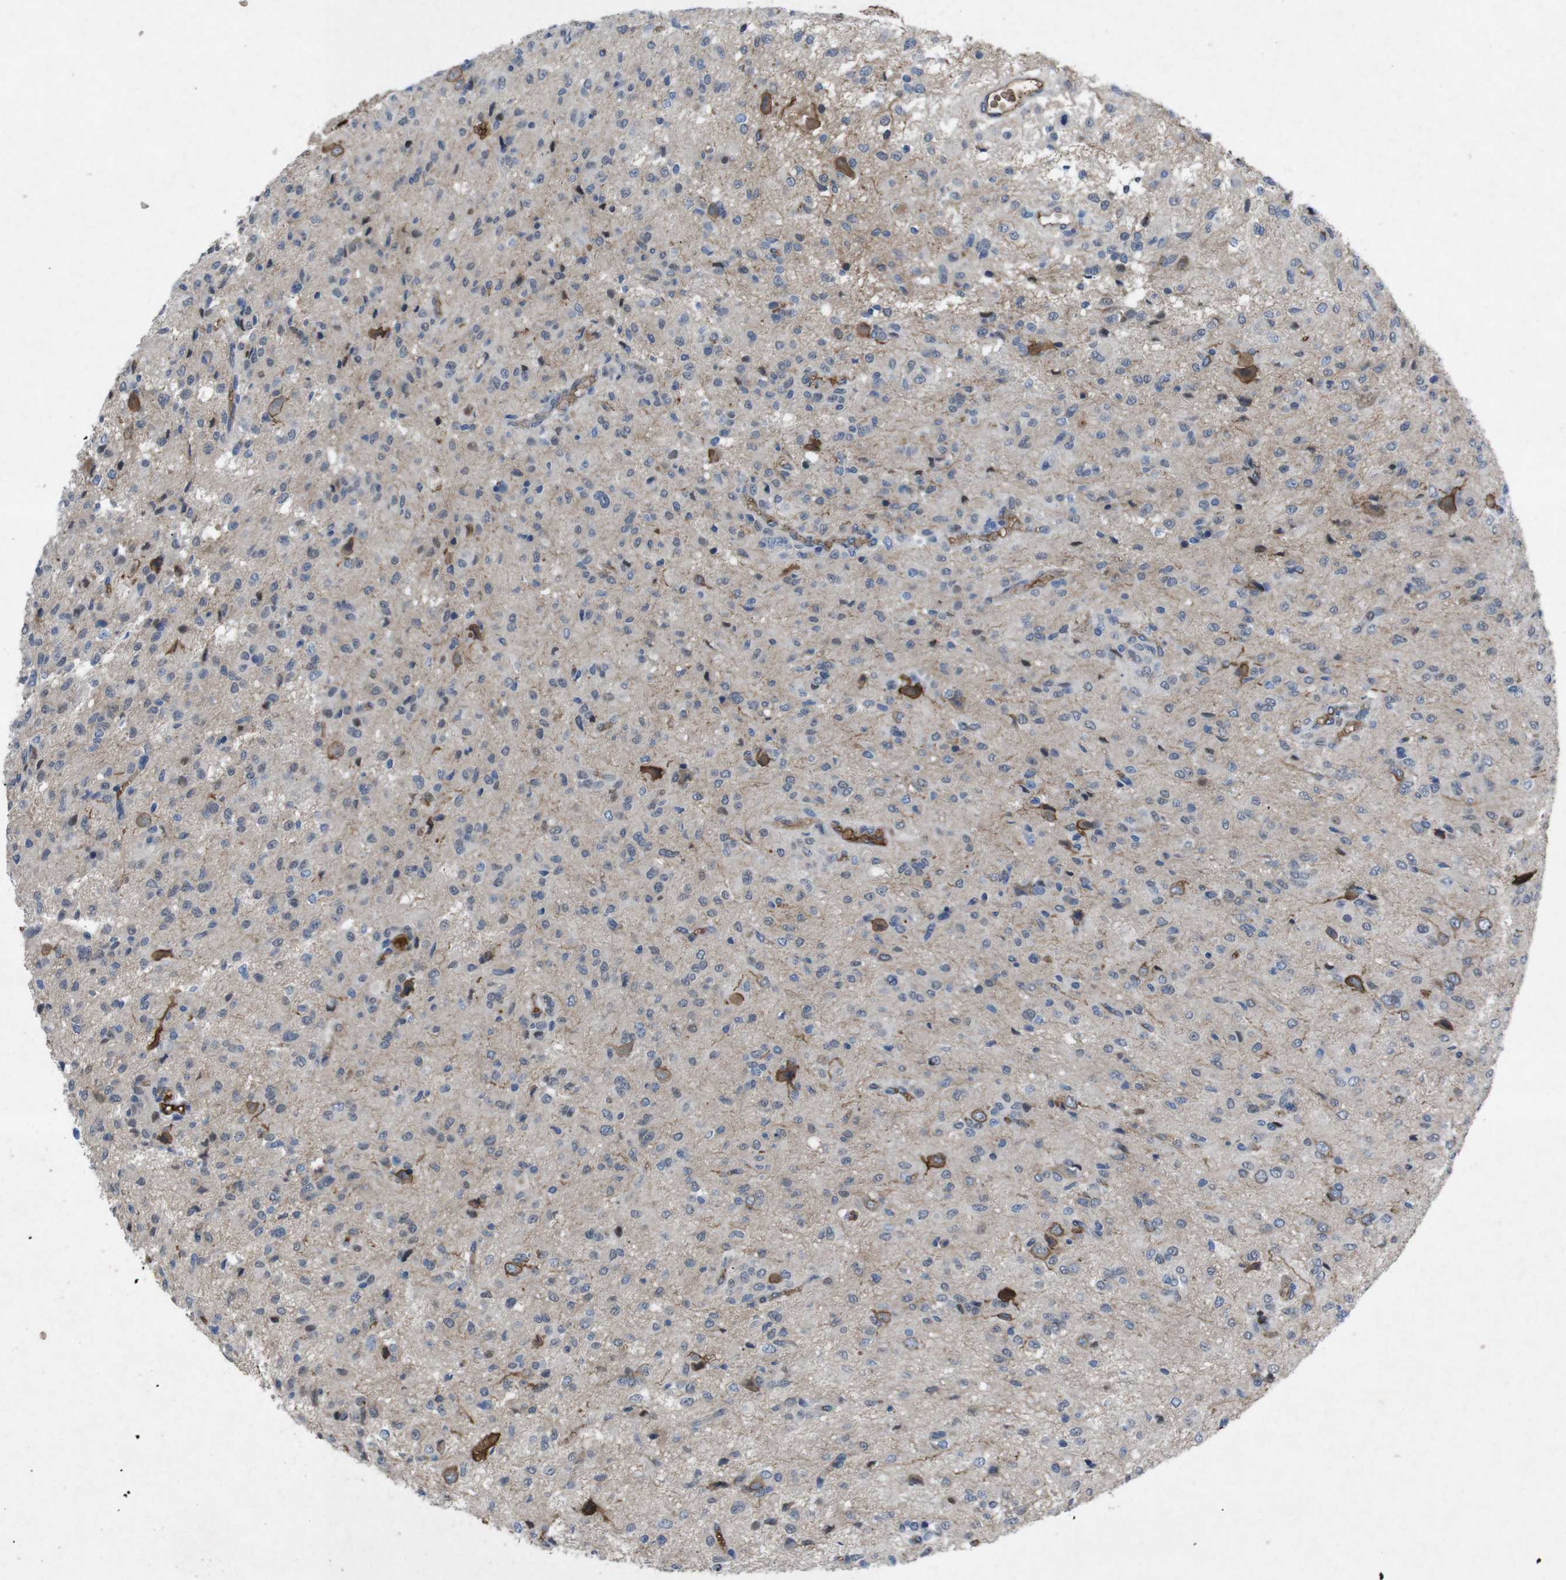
{"staining": {"intensity": "moderate", "quantity": "<25%", "location": "cytoplasmic/membranous"}, "tissue": "glioma", "cell_type": "Tumor cells", "image_type": "cancer", "snomed": [{"axis": "morphology", "description": "Glioma, malignant, High grade"}, {"axis": "topography", "description": "Brain"}], "caption": "Protein expression analysis of human glioma reveals moderate cytoplasmic/membranous positivity in approximately <25% of tumor cells.", "gene": "SPTB", "patient": {"sex": "female", "age": 59}}